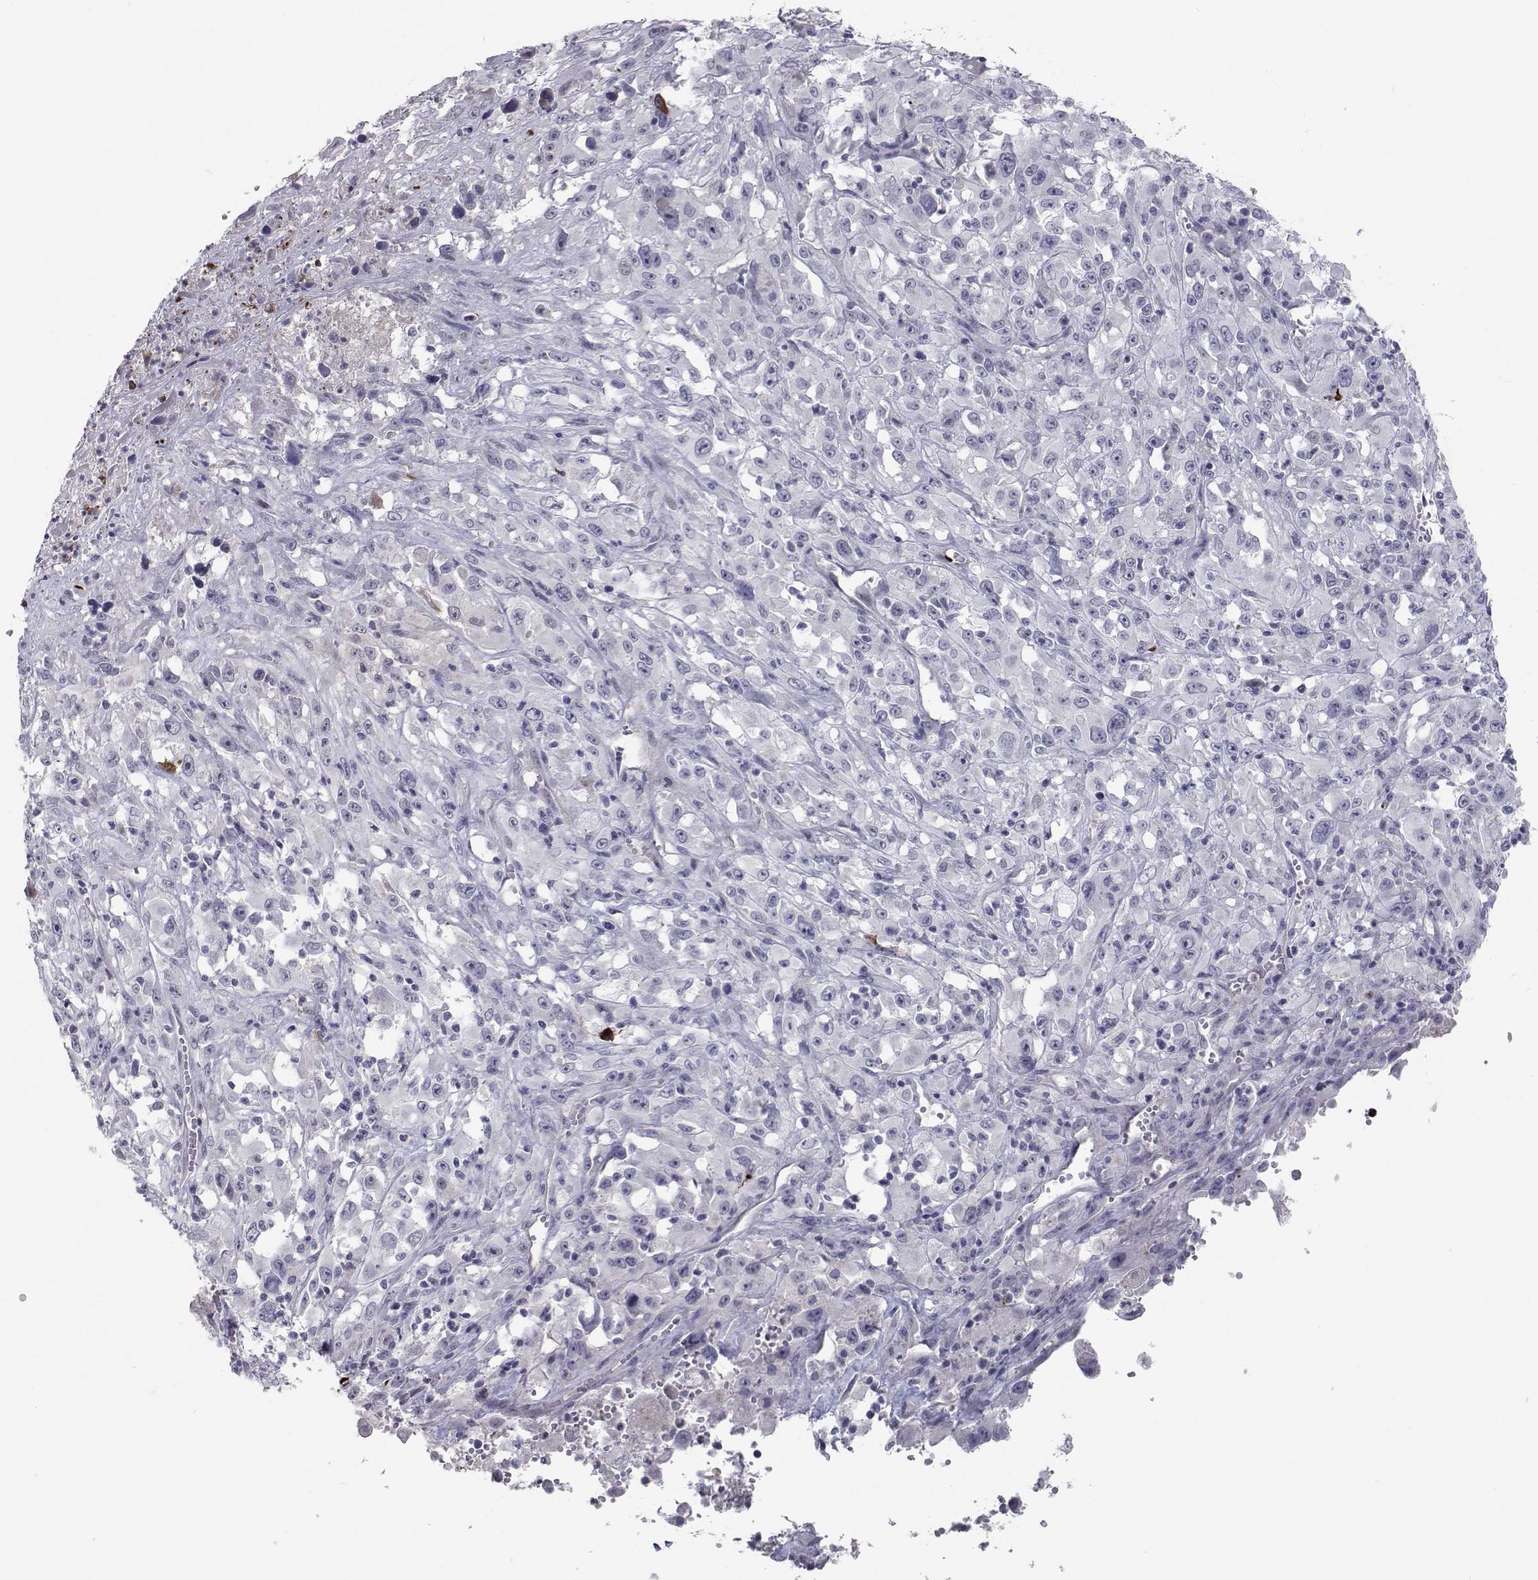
{"staining": {"intensity": "negative", "quantity": "none", "location": "none"}, "tissue": "melanoma", "cell_type": "Tumor cells", "image_type": "cancer", "snomed": [{"axis": "morphology", "description": "Malignant melanoma, Metastatic site"}, {"axis": "topography", "description": "Soft tissue"}], "caption": "Micrograph shows no protein staining in tumor cells of melanoma tissue. The staining was performed using DAB to visualize the protein expression in brown, while the nuclei were stained in blue with hematoxylin (Magnification: 20x).", "gene": "RBPJL", "patient": {"sex": "male", "age": 50}}